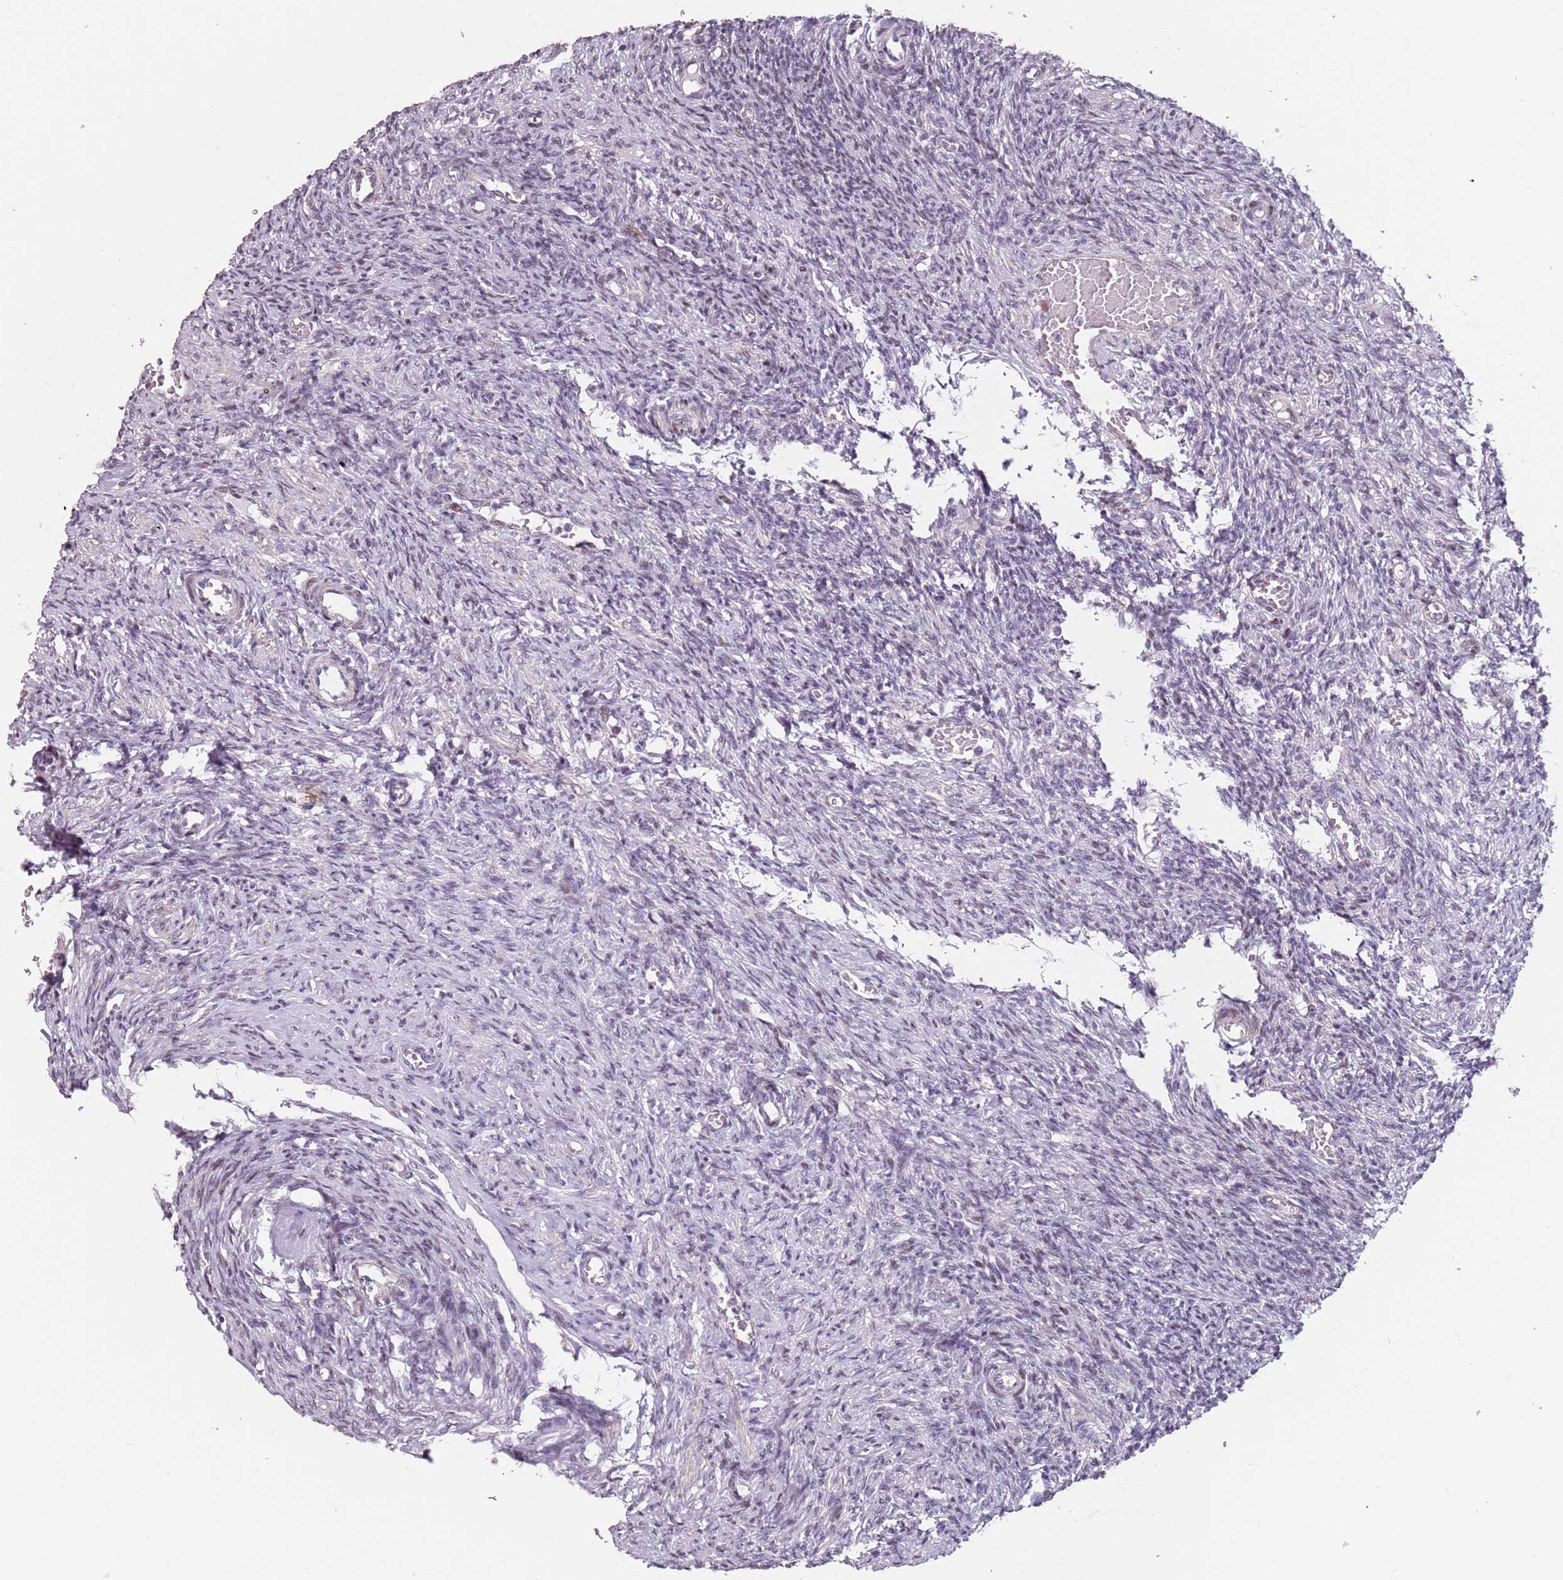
{"staining": {"intensity": "weak", "quantity": "<25%", "location": "cytoplasmic/membranous"}, "tissue": "ovary", "cell_type": "Ovarian stroma cells", "image_type": "normal", "snomed": [{"axis": "morphology", "description": "Normal tissue, NOS"}, {"axis": "topography", "description": "Ovary"}], "caption": "Immunohistochemical staining of benign human ovary displays no significant staining in ovarian stroma cells.", "gene": "TMC4", "patient": {"sex": "female", "age": 27}}